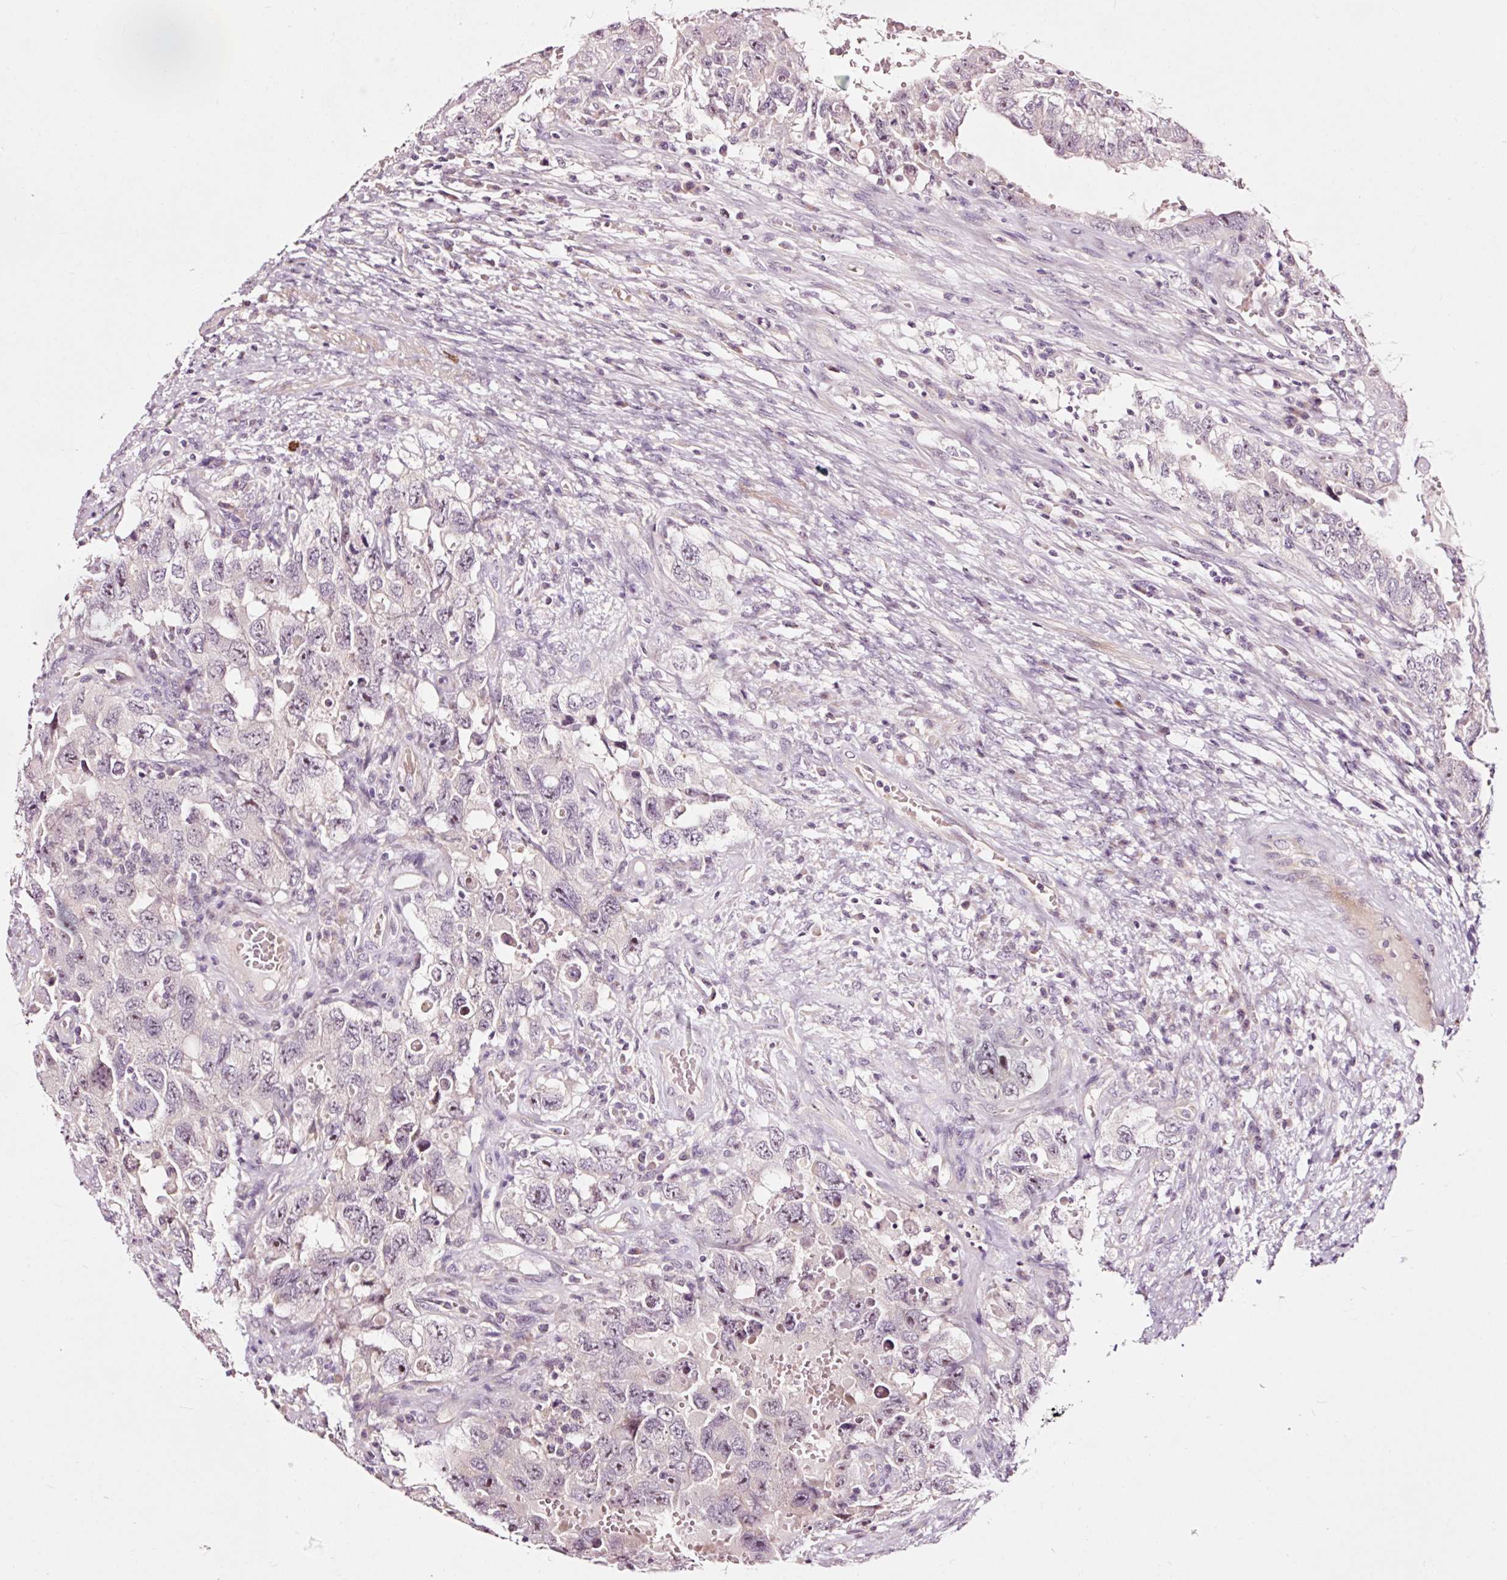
{"staining": {"intensity": "negative", "quantity": "none", "location": "none"}, "tissue": "testis cancer", "cell_type": "Tumor cells", "image_type": "cancer", "snomed": [{"axis": "morphology", "description": "Carcinoma, Embryonal, NOS"}, {"axis": "topography", "description": "Testis"}], "caption": "Micrograph shows no protein positivity in tumor cells of testis cancer tissue.", "gene": "UTP14A", "patient": {"sex": "male", "age": 26}}